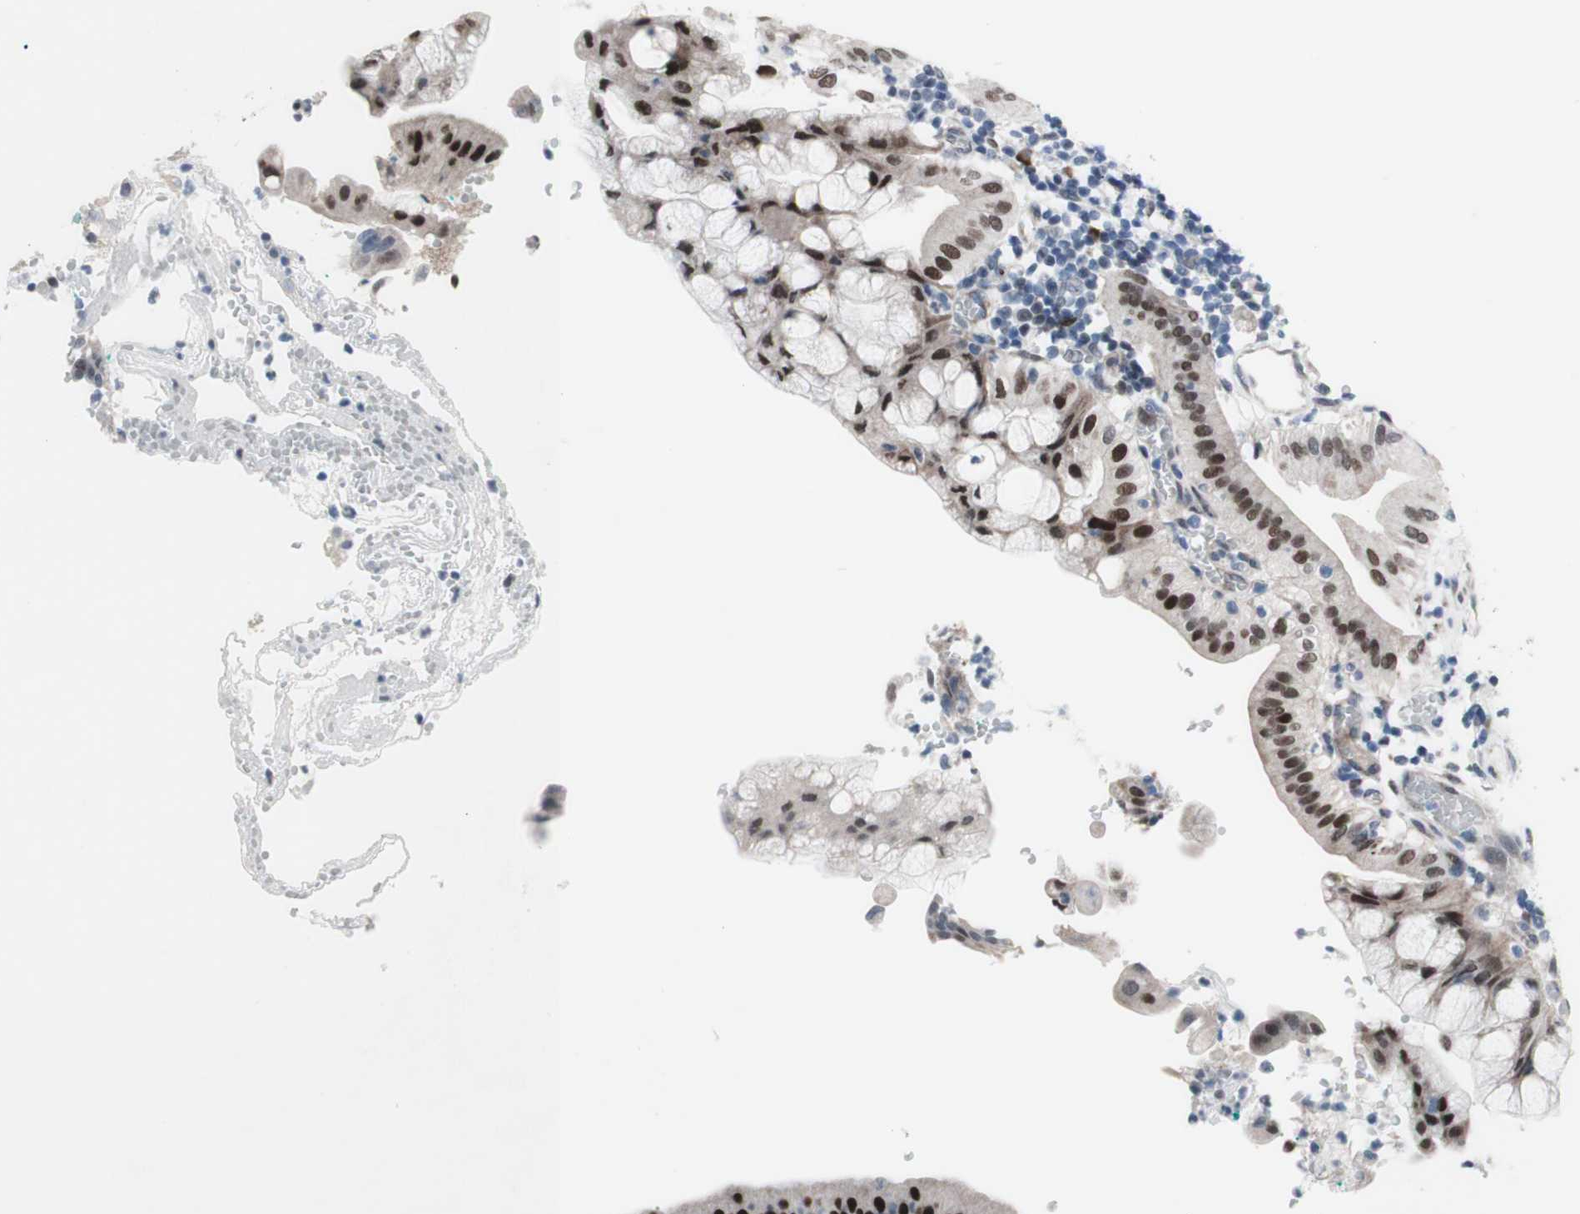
{"staining": {"intensity": "strong", "quantity": ">75%", "location": "nuclear"}, "tissue": "pancreatic cancer", "cell_type": "Tumor cells", "image_type": "cancer", "snomed": [{"axis": "morphology", "description": "Adenocarcinoma, NOS"}, {"axis": "morphology", "description": "Adenocarcinoma, metastatic, NOS"}, {"axis": "topography", "description": "Lymph node"}, {"axis": "topography", "description": "Pancreas"}, {"axis": "topography", "description": "Duodenum"}], "caption": "Pancreatic cancer stained with immunohistochemistry shows strong nuclear positivity in approximately >75% of tumor cells. (IHC, brightfield microscopy, high magnification).", "gene": "PHTF2", "patient": {"sex": "female", "age": 64}}